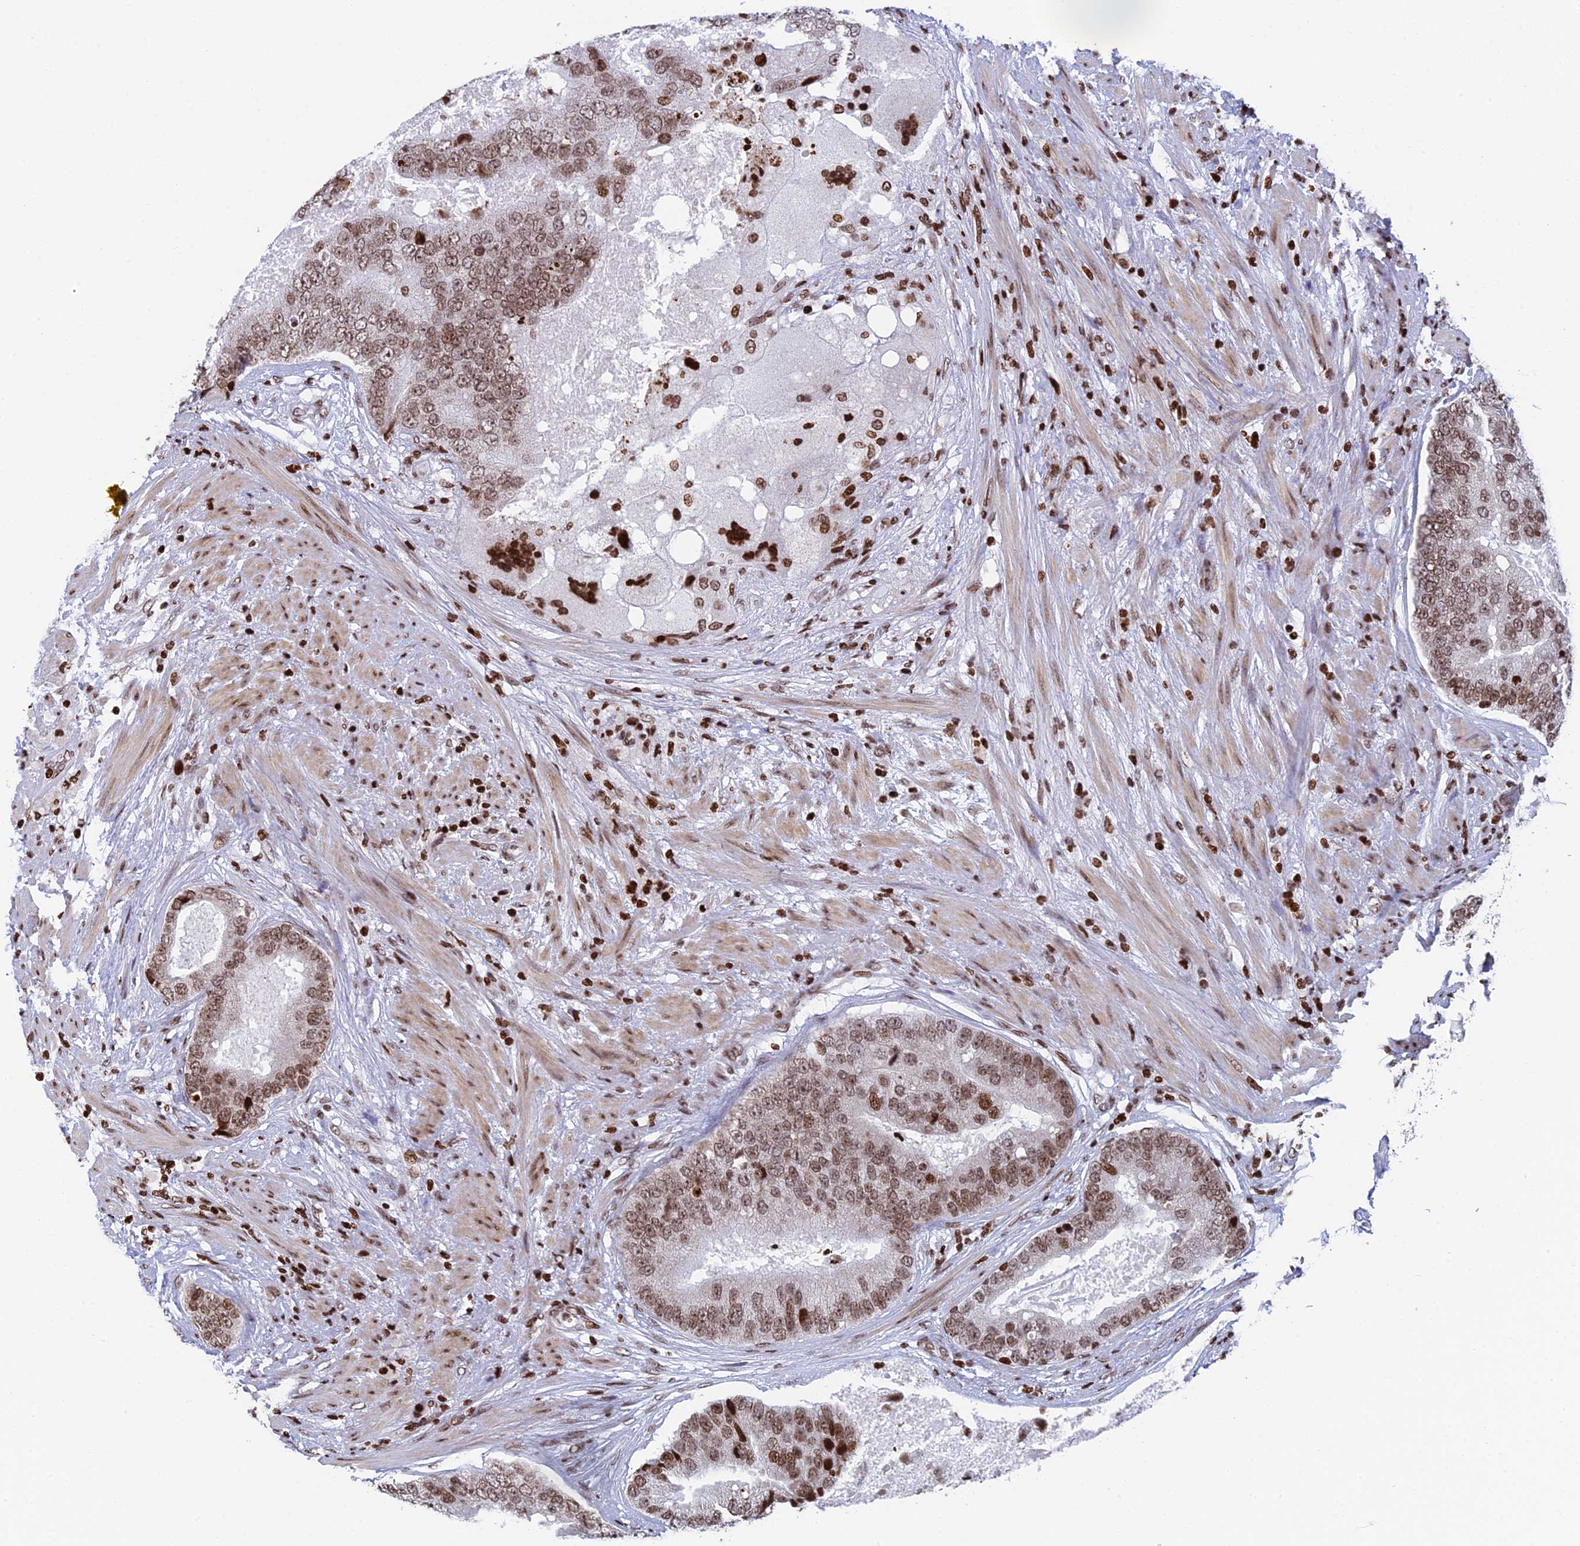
{"staining": {"intensity": "moderate", "quantity": ">75%", "location": "nuclear"}, "tissue": "prostate cancer", "cell_type": "Tumor cells", "image_type": "cancer", "snomed": [{"axis": "morphology", "description": "Adenocarcinoma, High grade"}, {"axis": "topography", "description": "Prostate"}], "caption": "A high-resolution micrograph shows immunohistochemistry staining of adenocarcinoma (high-grade) (prostate), which exhibits moderate nuclear staining in approximately >75% of tumor cells.", "gene": "RPAP1", "patient": {"sex": "male", "age": 70}}